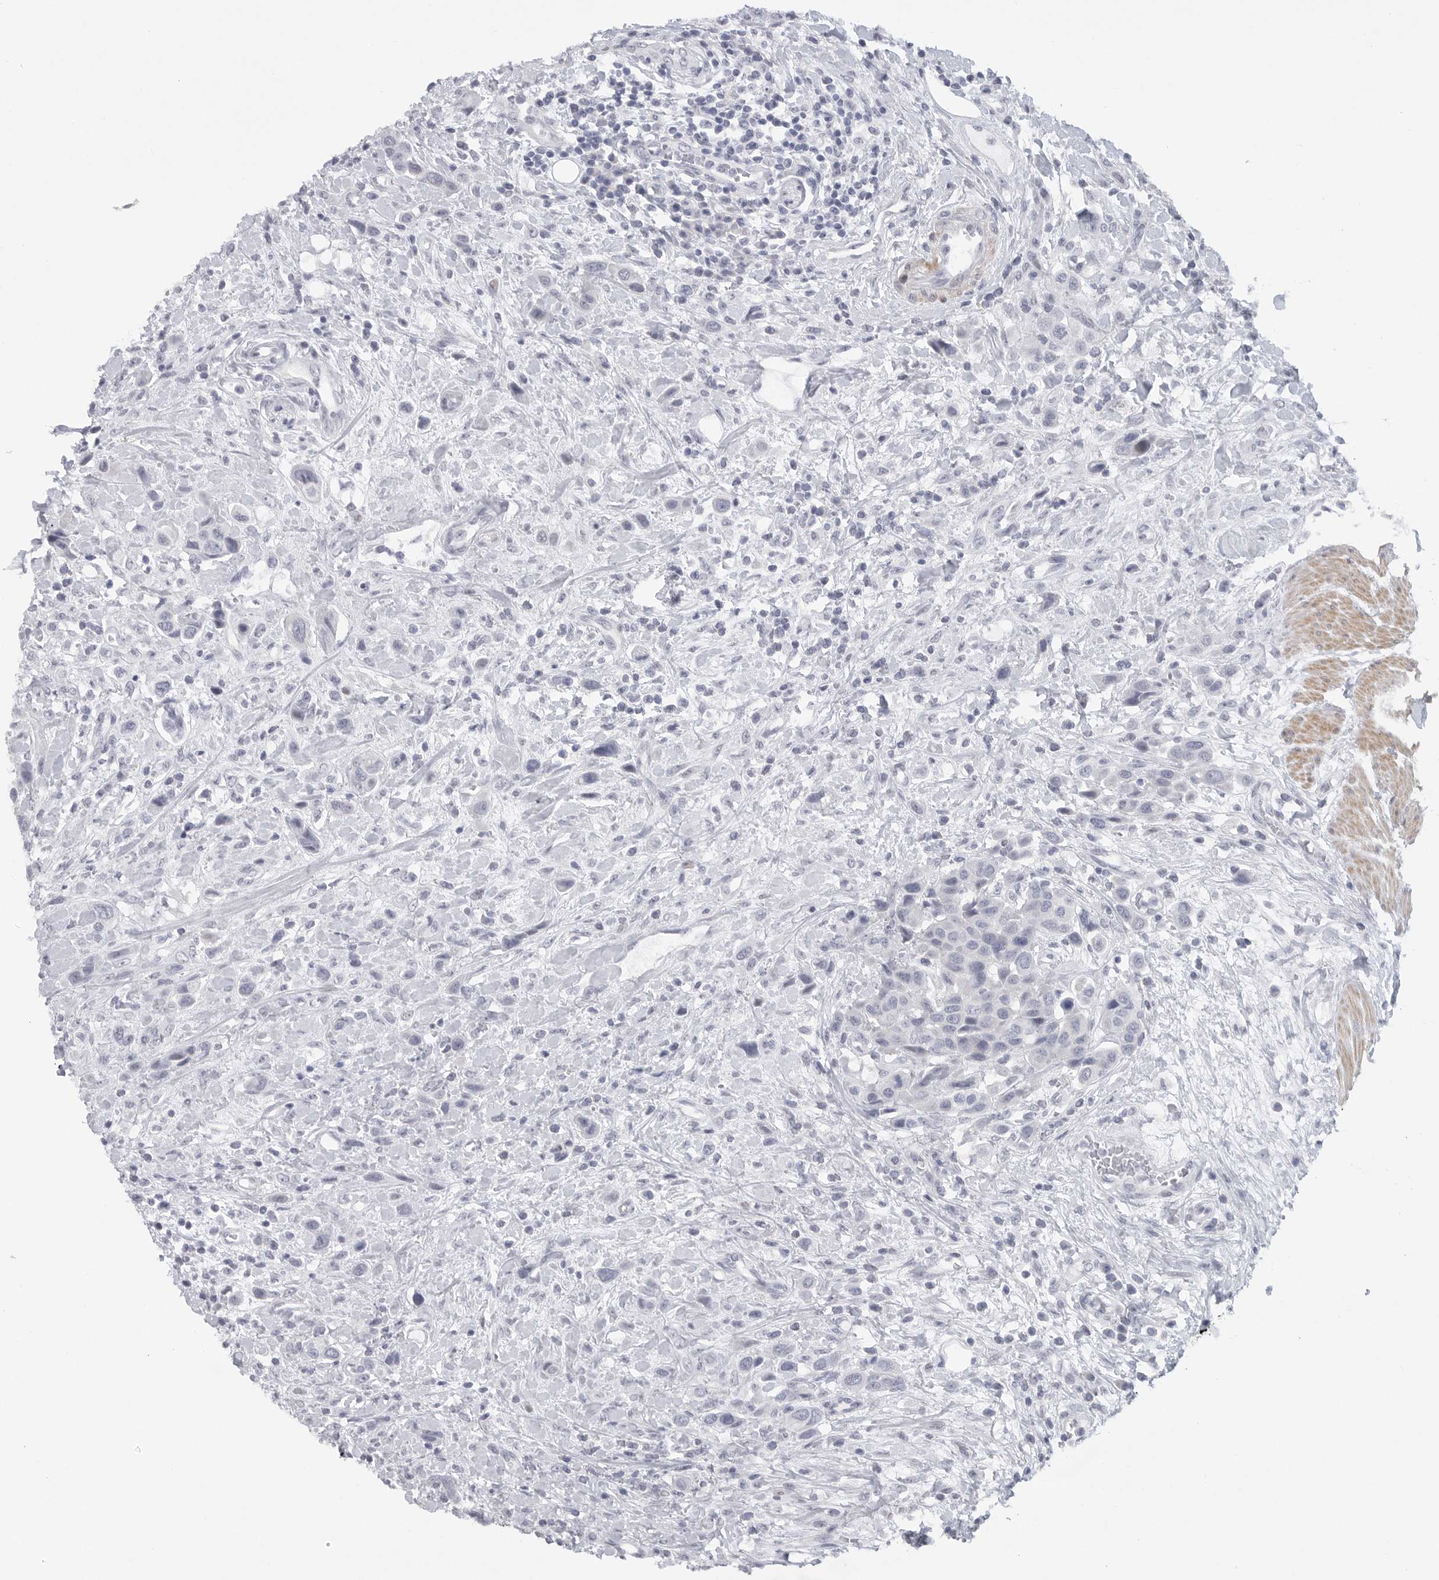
{"staining": {"intensity": "negative", "quantity": "none", "location": "none"}, "tissue": "urothelial cancer", "cell_type": "Tumor cells", "image_type": "cancer", "snomed": [{"axis": "morphology", "description": "Urothelial carcinoma, High grade"}, {"axis": "topography", "description": "Urinary bladder"}], "caption": "Tumor cells show no significant expression in urothelial cancer. (Immunohistochemistry (ihc), brightfield microscopy, high magnification).", "gene": "TNR", "patient": {"sex": "male", "age": 50}}